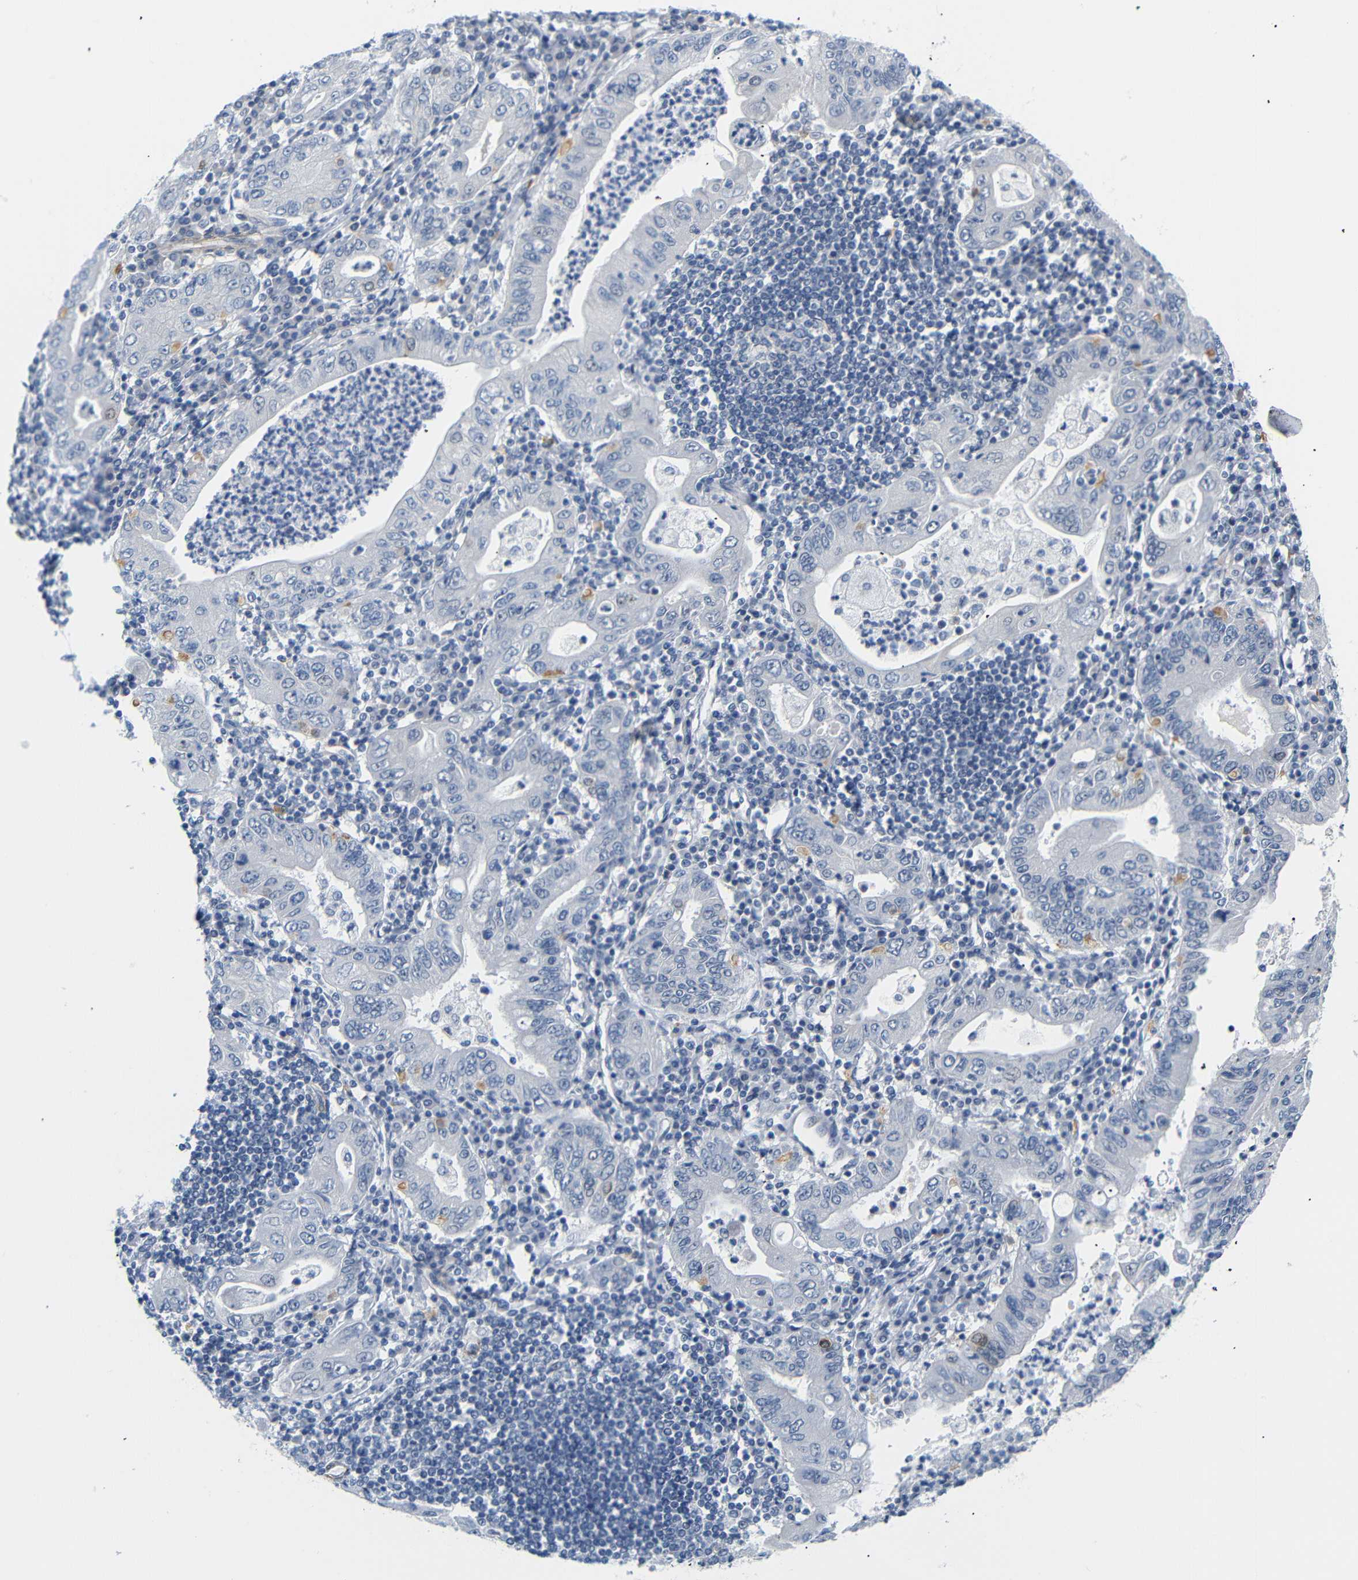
{"staining": {"intensity": "negative", "quantity": "none", "location": "none"}, "tissue": "stomach cancer", "cell_type": "Tumor cells", "image_type": "cancer", "snomed": [{"axis": "morphology", "description": "Normal tissue, NOS"}, {"axis": "morphology", "description": "Adenocarcinoma, NOS"}, {"axis": "topography", "description": "Esophagus"}, {"axis": "topography", "description": "Stomach, upper"}, {"axis": "topography", "description": "Peripheral nerve tissue"}], "caption": "This photomicrograph is of stomach cancer stained with immunohistochemistry to label a protein in brown with the nuclei are counter-stained blue. There is no staining in tumor cells.", "gene": "STMN3", "patient": {"sex": "male", "age": 62}}